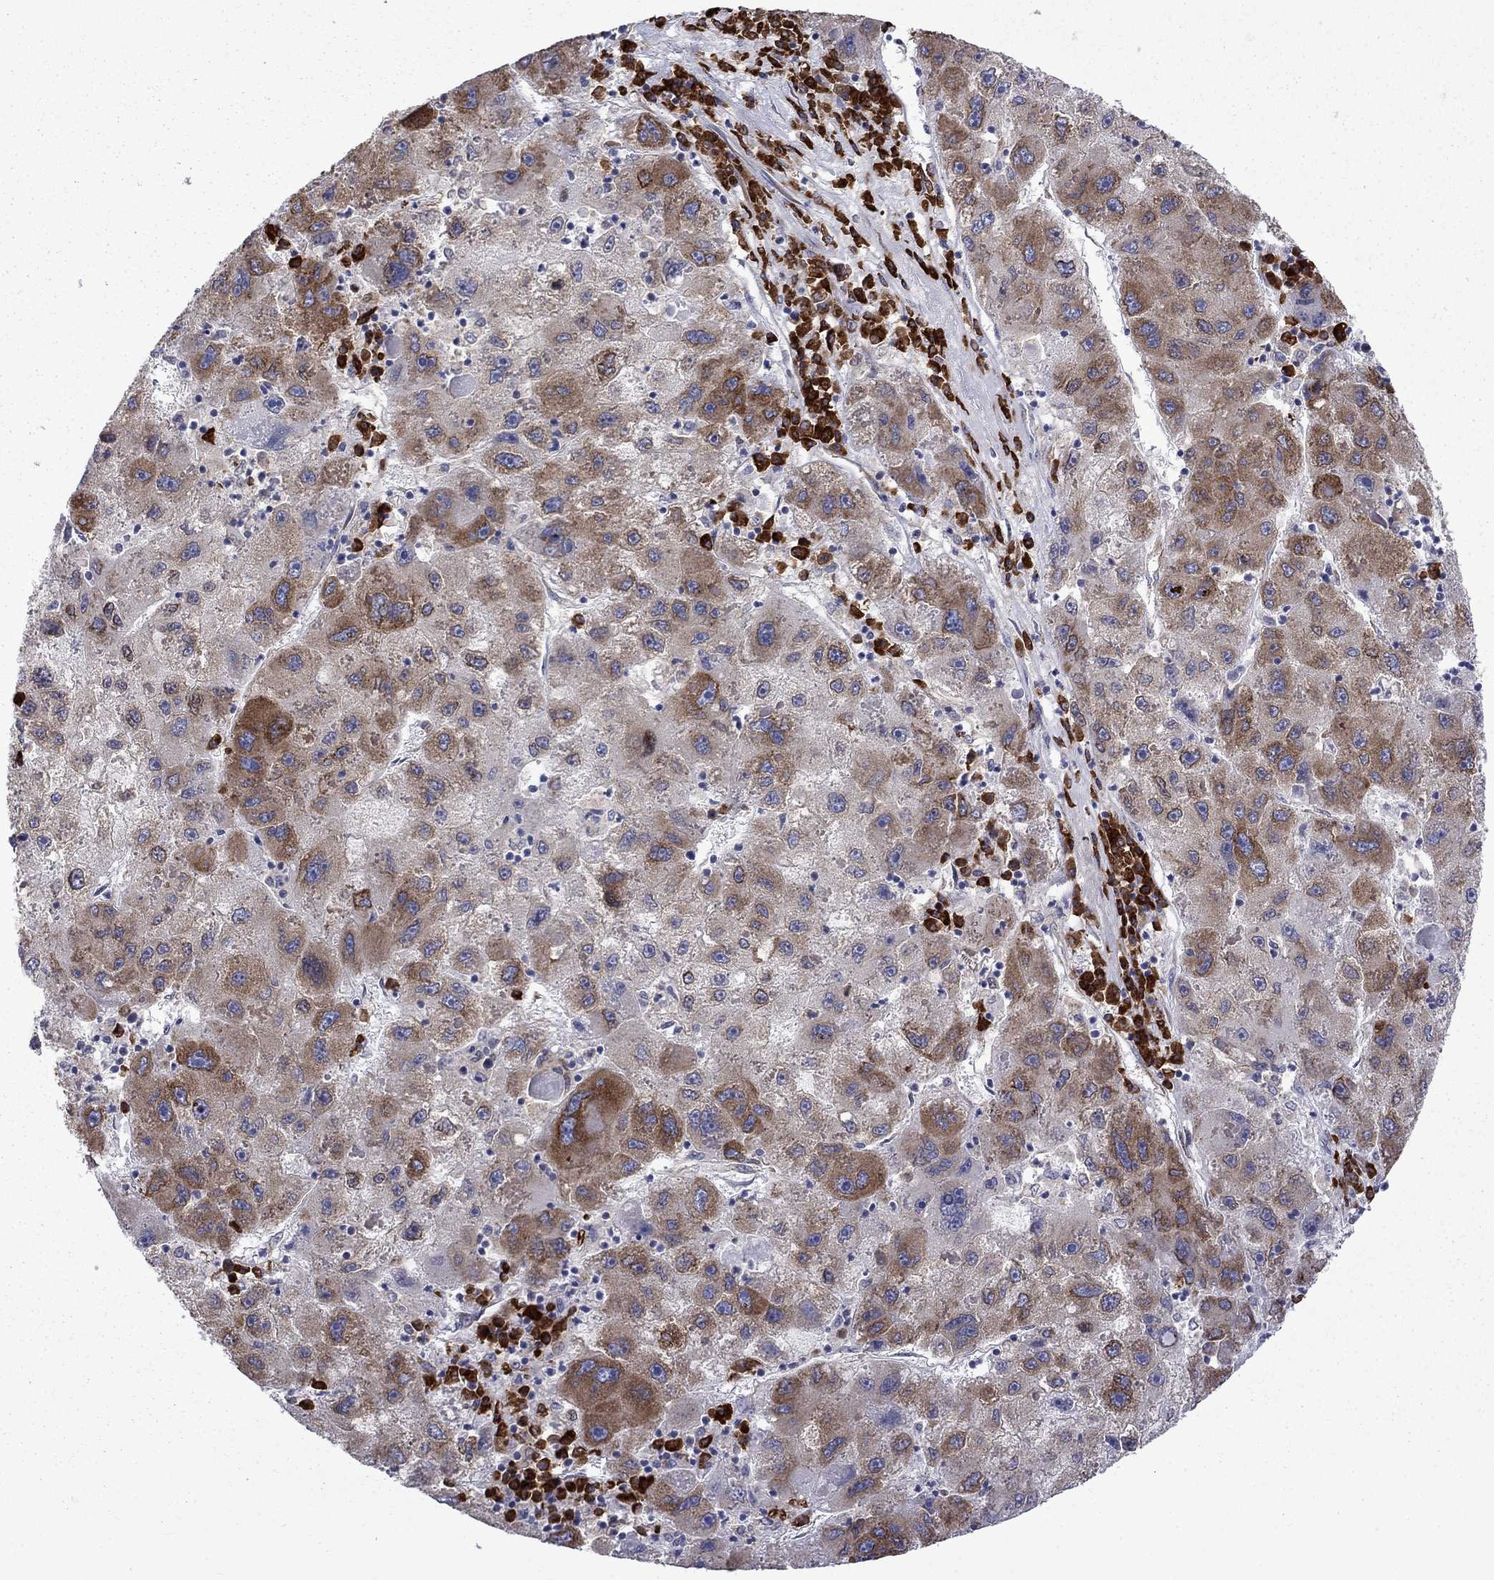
{"staining": {"intensity": "strong", "quantity": "25%-75%", "location": "cytoplasmic/membranous"}, "tissue": "liver cancer", "cell_type": "Tumor cells", "image_type": "cancer", "snomed": [{"axis": "morphology", "description": "Carcinoma, Hepatocellular, NOS"}, {"axis": "topography", "description": "Liver"}], "caption": "This histopathology image displays immunohistochemistry (IHC) staining of human liver cancer (hepatocellular carcinoma), with high strong cytoplasmic/membranous positivity in approximately 25%-75% of tumor cells.", "gene": "PABPC4", "patient": {"sex": "male", "age": 75}}